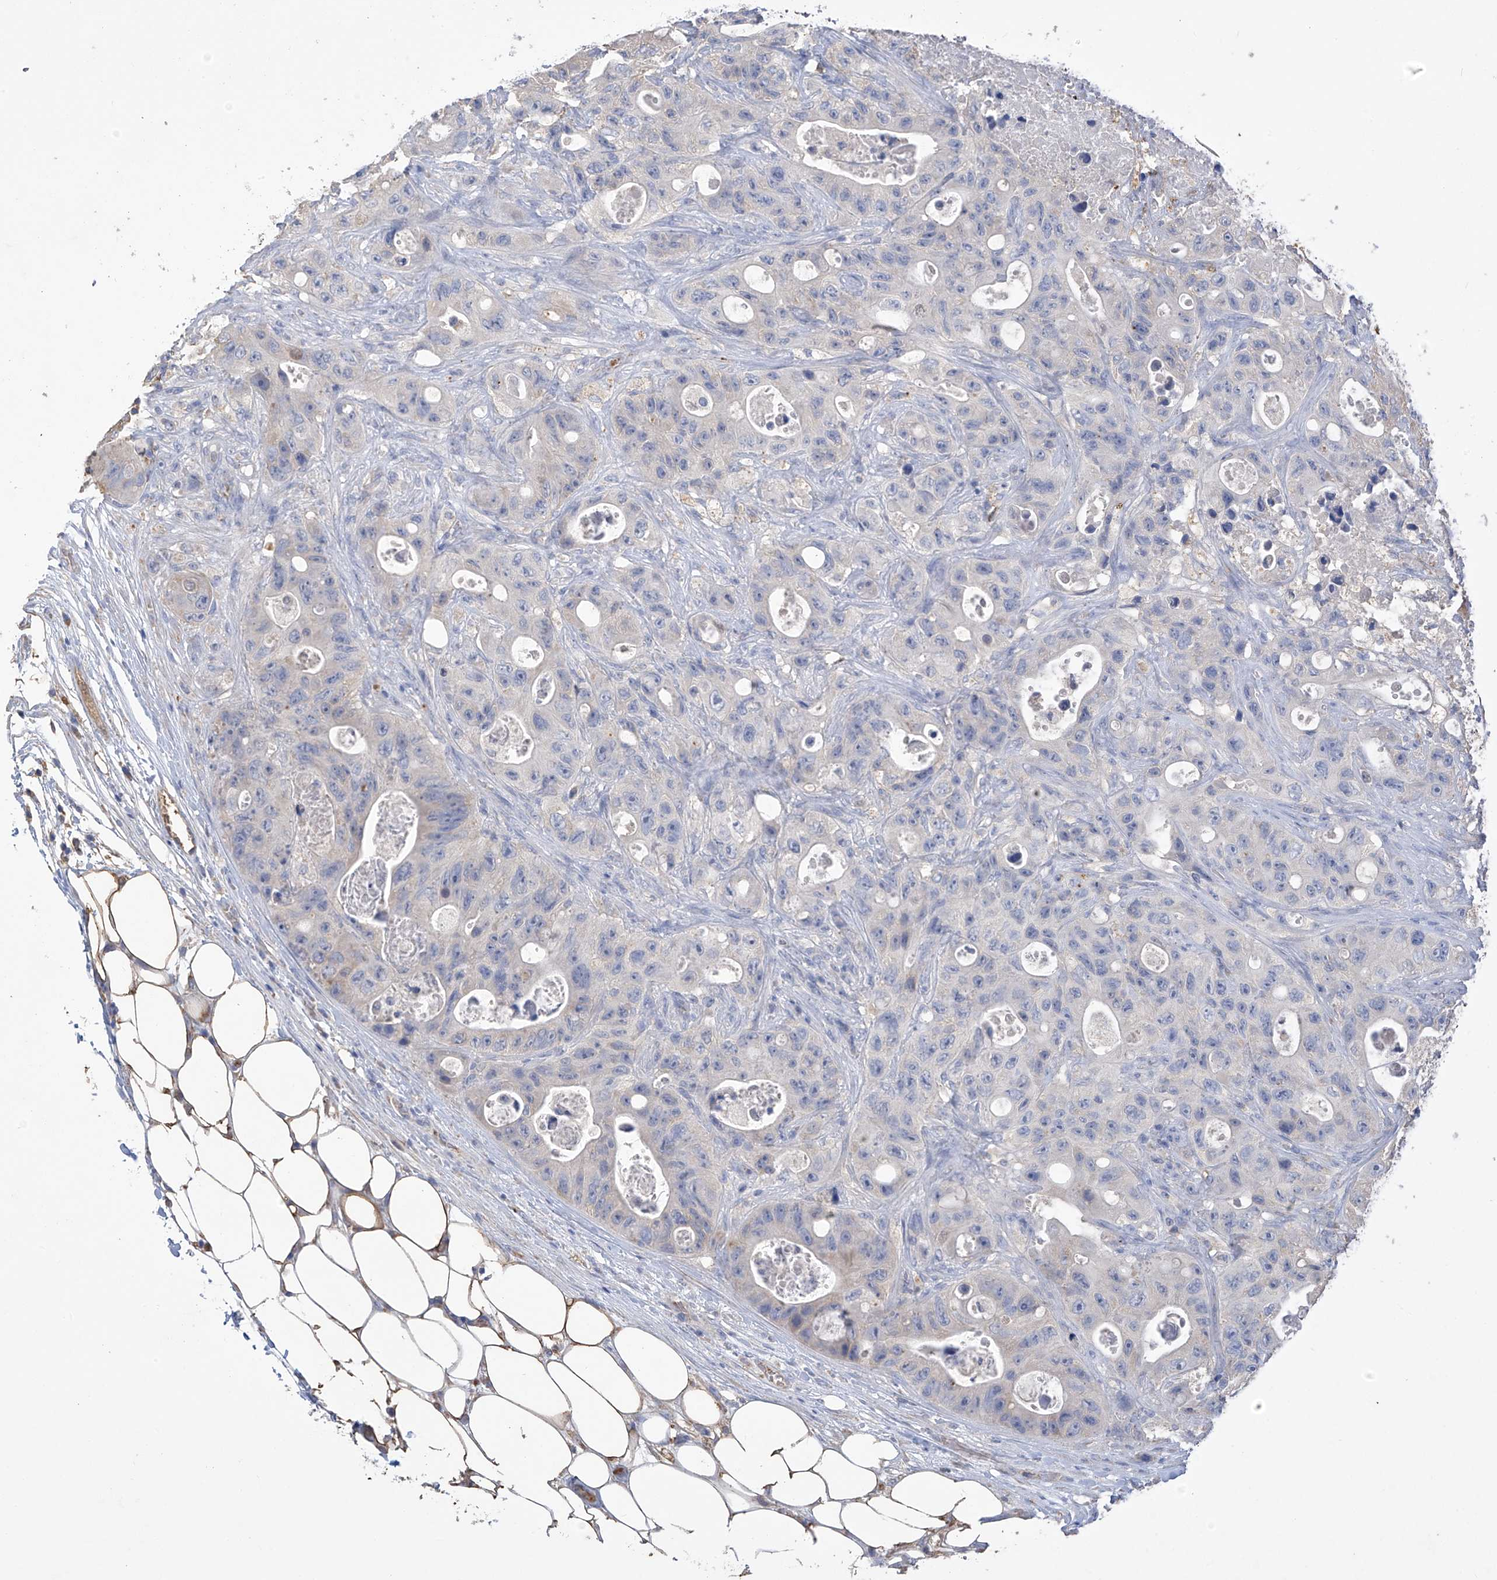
{"staining": {"intensity": "negative", "quantity": "none", "location": "none"}, "tissue": "colorectal cancer", "cell_type": "Tumor cells", "image_type": "cancer", "snomed": [{"axis": "morphology", "description": "Adenocarcinoma, NOS"}, {"axis": "topography", "description": "Colon"}], "caption": "Tumor cells are negative for brown protein staining in colorectal adenocarcinoma.", "gene": "OGT", "patient": {"sex": "female", "age": 46}}